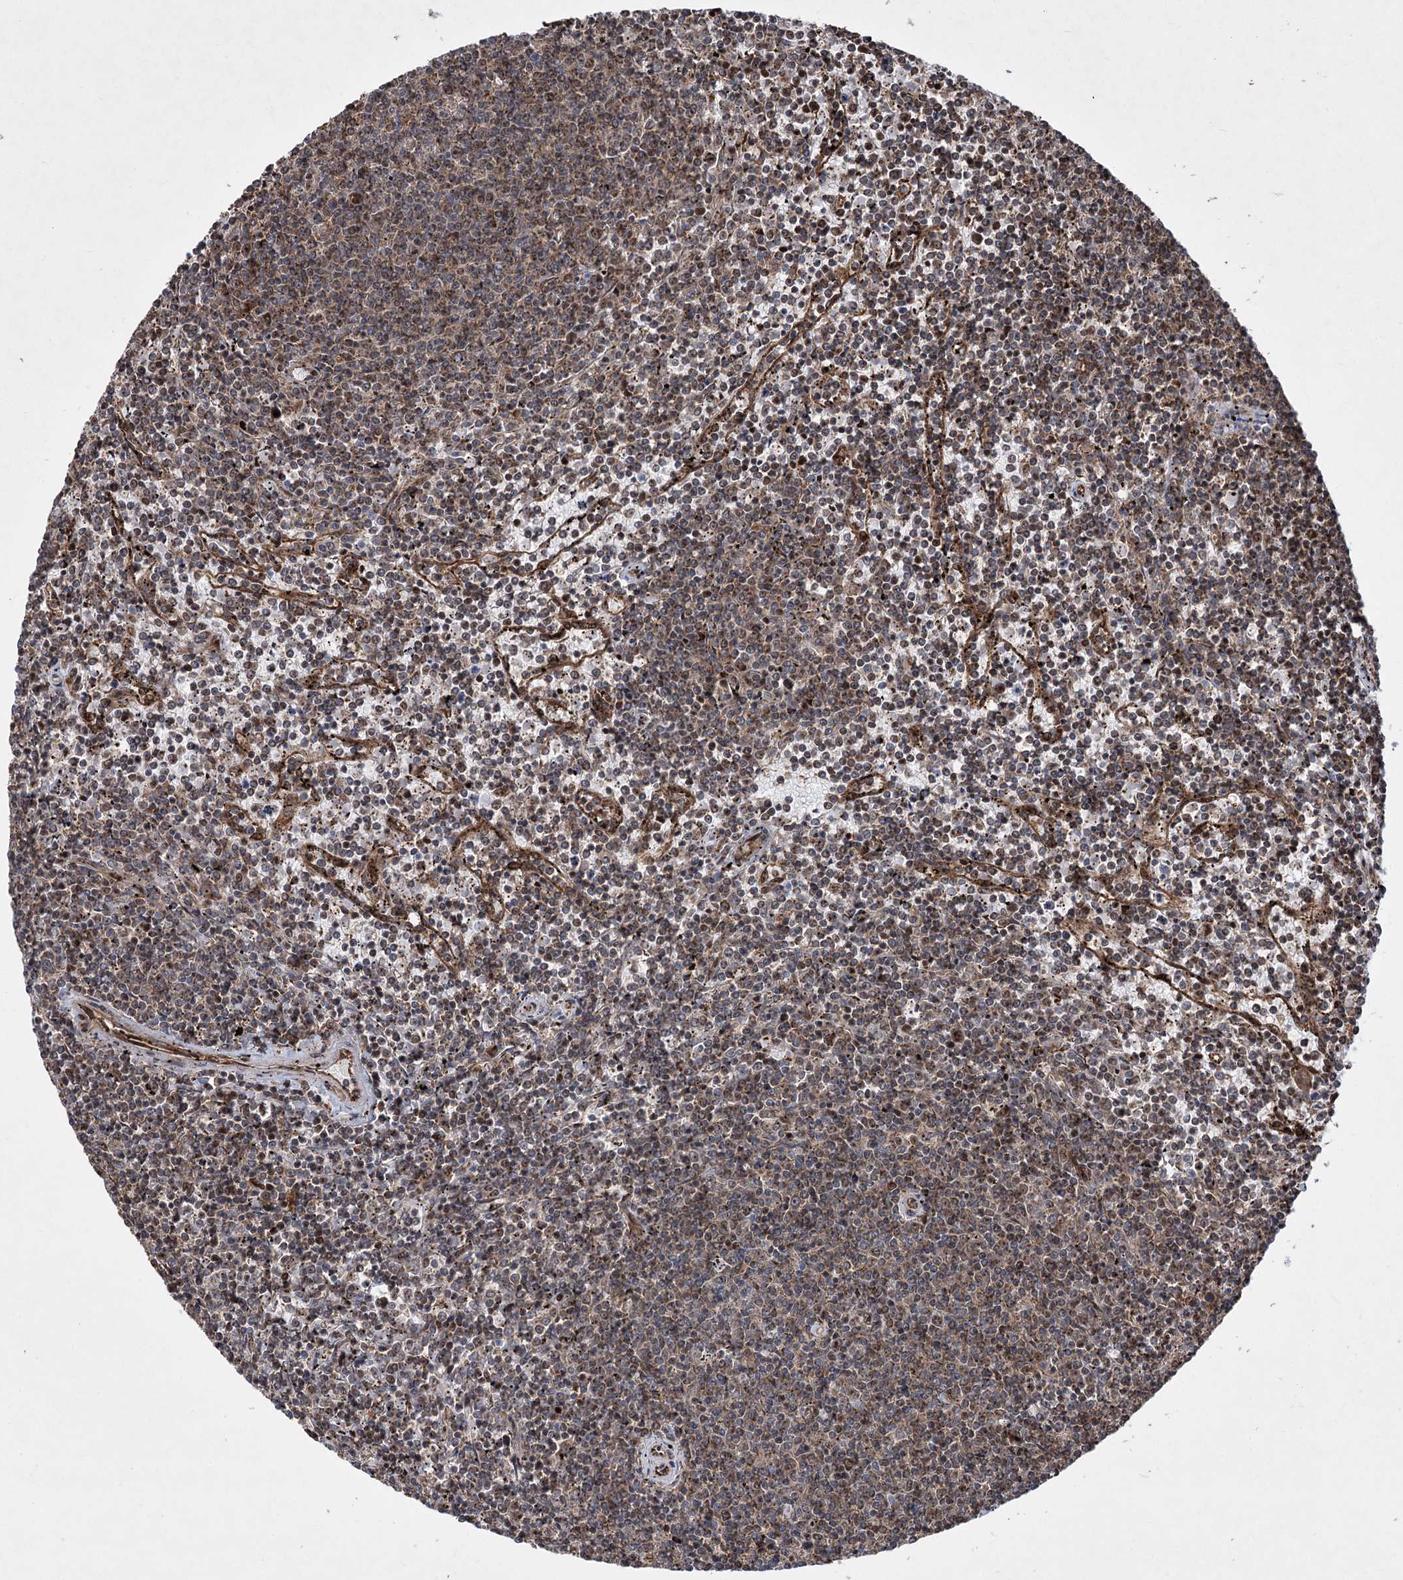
{"staining": {"intensity": "moderate", "quantity": ">75%", "location": "cytoplasmic/membranous,nuclear"}, "tissue": "lymphoma", "cell_type": "Tumor cells", "image_type": "cancer", "snomed": [{"axis": "morphology", "description": "Malignant lymphoma, non-Hodgkin's type, Low grade"}, {"axis": "topography", "description": "Spleen"}], "caption": "Tumor cells display medium levels of moderate cytoplasmic/membranous and nuclear expression in approximately >75% of cells in human low-grade malignant lymphoma, non-Hodgkin's type. Immunohistochemistry (ihc) stains the protein of interest in brown and the nuclei are stained blue.", "gene": "SERINC5", "patient": {"sex": "female", "age": 50}}